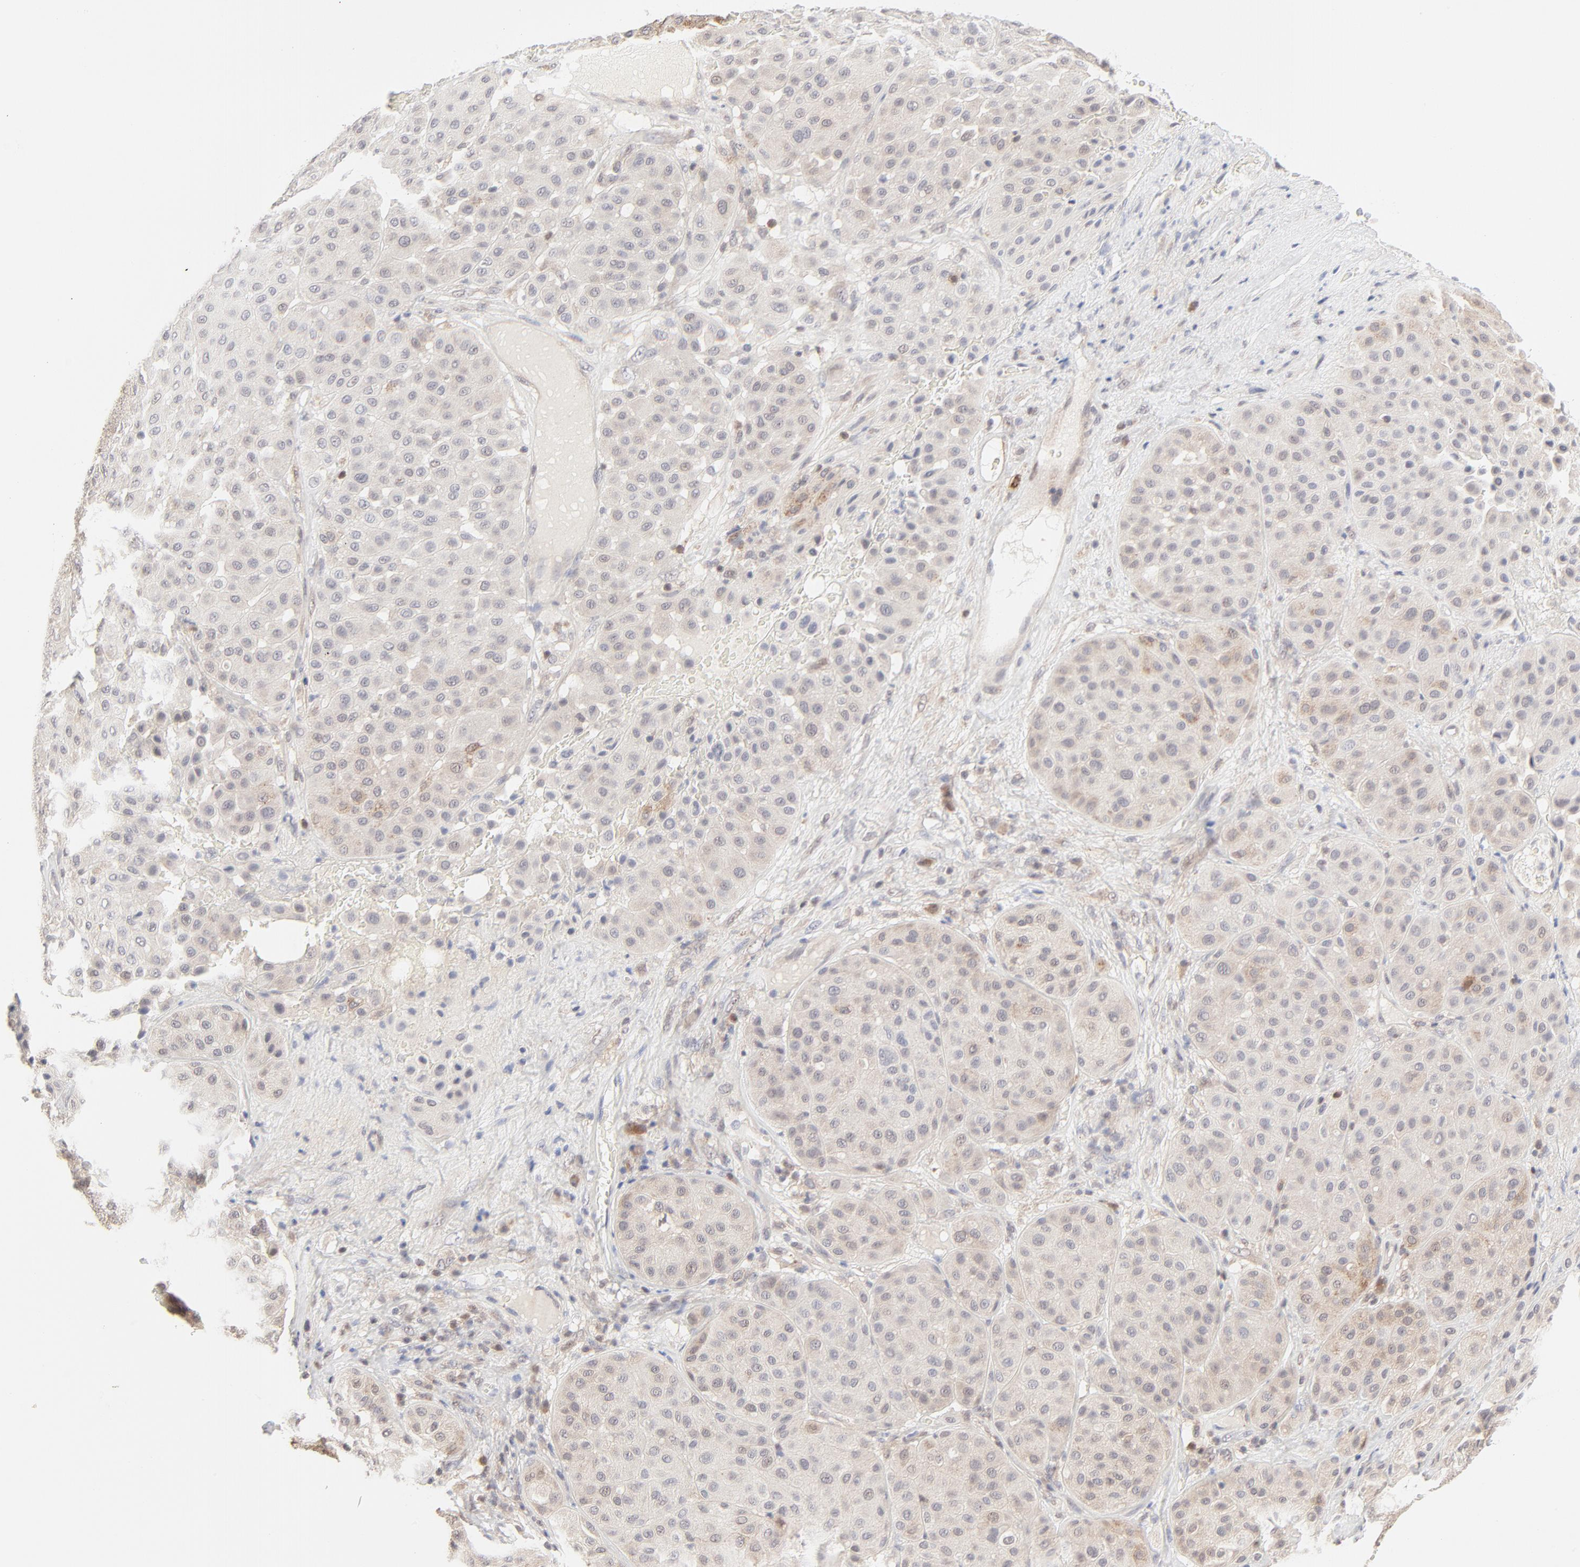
{"staining": {"intensity": "negative", "quantity": "none", "location": "none"}, "tissue": "melanoma", "cell_type": "Tumor cells", "image_type": "cancer", "snomed": [{"axis": "morphology", "description": "Normal tissue, NOS"}, {"axis": "morphology", "description": "Malignant melanoma, Metastatic site"}, {"axis": "topography", "description": "Skin"}], "caption": "A histopathology image of human melanoma is negative for staining in tumor cells. (DAB (3,3'-diaminobenzidine) immunohistochemistry with hematoxylin counter stain).", "gene": "CDK6", "patient": {"sex": "male", "age": 41}}